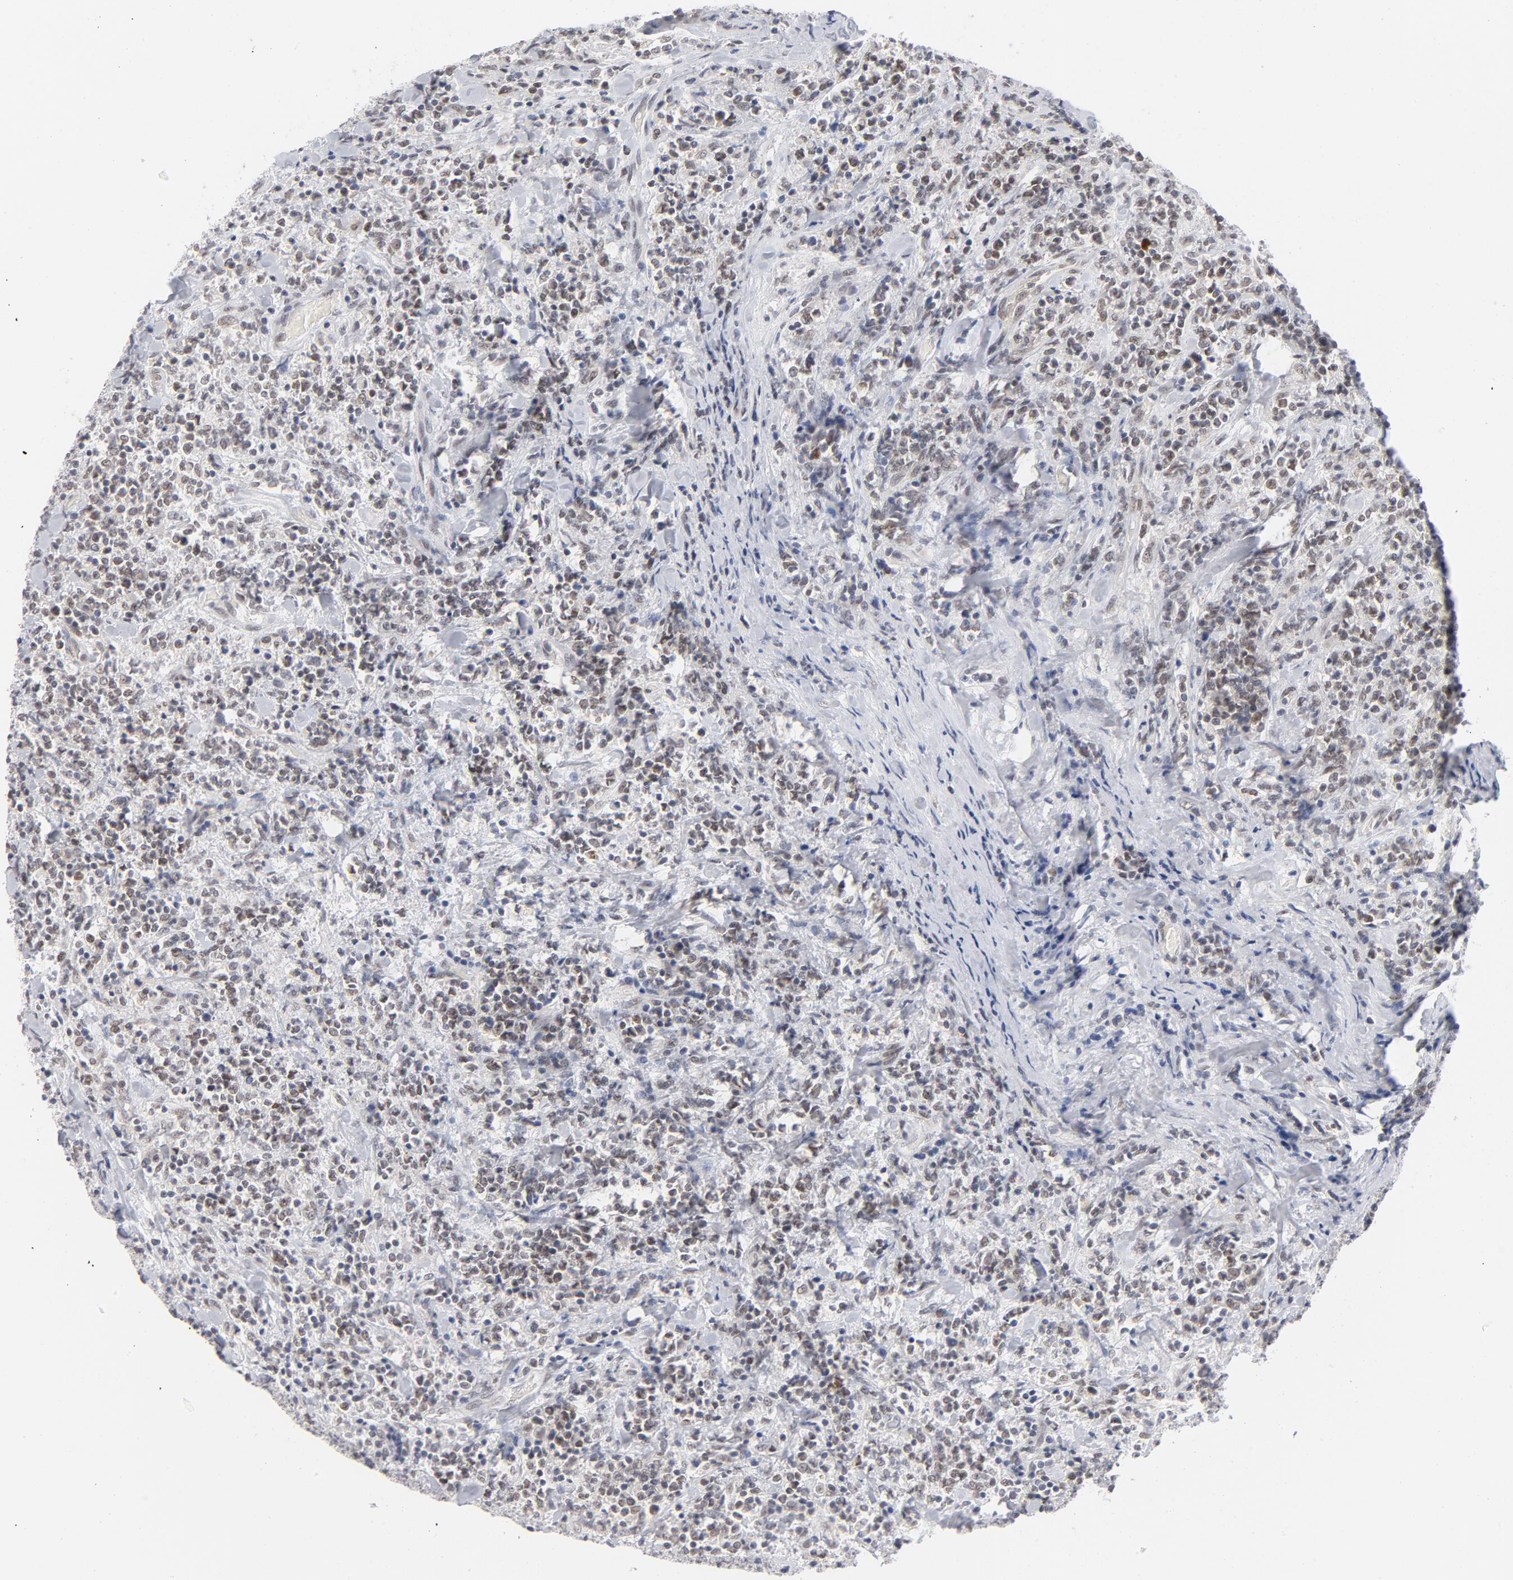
{"staining": {"intensity": "moderate", "quantity": "25%-75%", "location": "nuclear"}, "tissue": "lymphoma", "cell_type": "Tumor cells", "image_type": "cancer", "snomed": [{"axis": "morphology", "description": "Malignant lymphoma, non-Hodgkin's type, High grade"}, {"axis": "topography", "description": "Soft tissue"}], "caption": "The immunohistochemical stain shows moderate nuclear staining in tumor cells of malignant lymphoma, non-Hodgkin's type (high-grade) tissue.", "gene": "BAP1", "patient": {"sex": "male", "age": 18}}